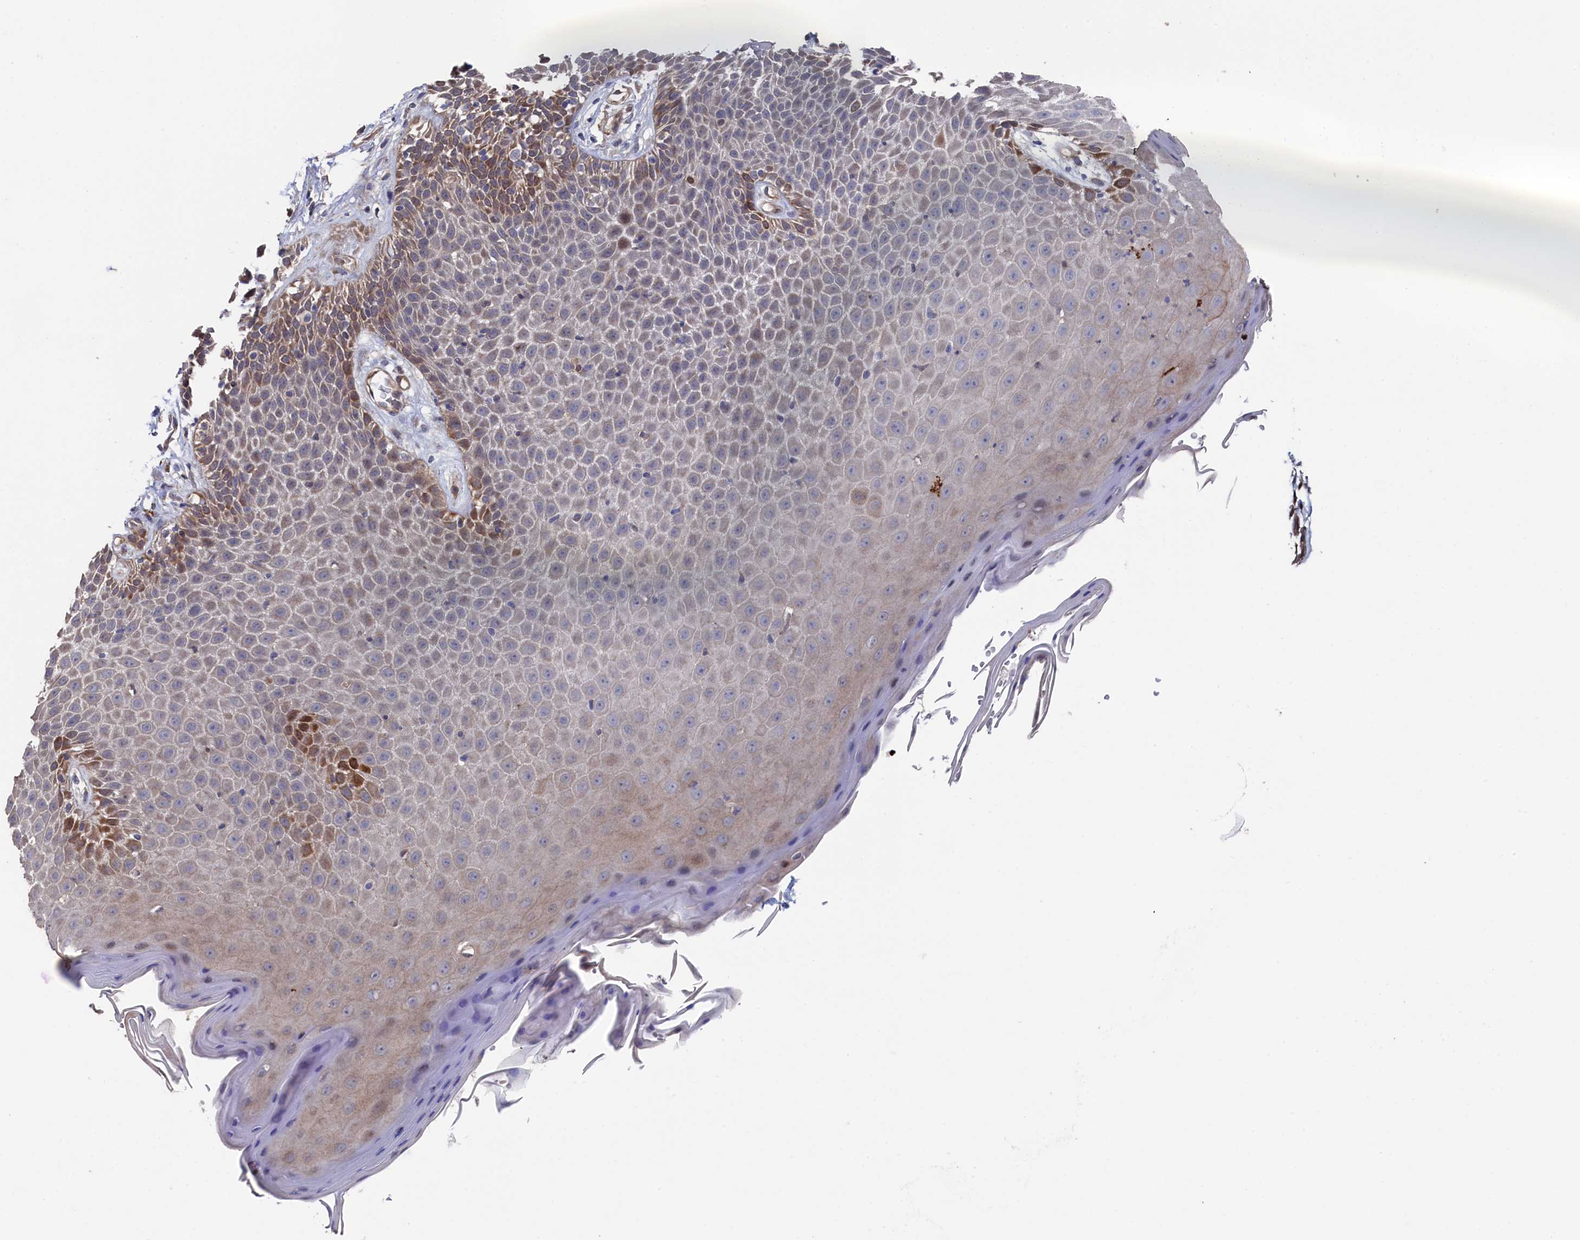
{"staining": {"intensity": "moderate", "quantity": "25%-75%", "location": "cytoplasmic/membranous"}, "tissue": "skin", "cell_type": "Epidermal cells", "image_type": "normal", "snomed": [{"axis": "morphology", "description": "Normal tissue, NOS"}, {"axis": "topography", "description": "Vulva"}], "caption": "Skin was stained to show a protein in brown. There is medium levels of moderate cytoplasmic/membranous staining in approximately 25%-75% of epidermal cells. (brown staining indicates protein expression, while blue staining denotes nuclei).", "gene": "ZNF891", "patient": {"sex": "female", "age": 68}}